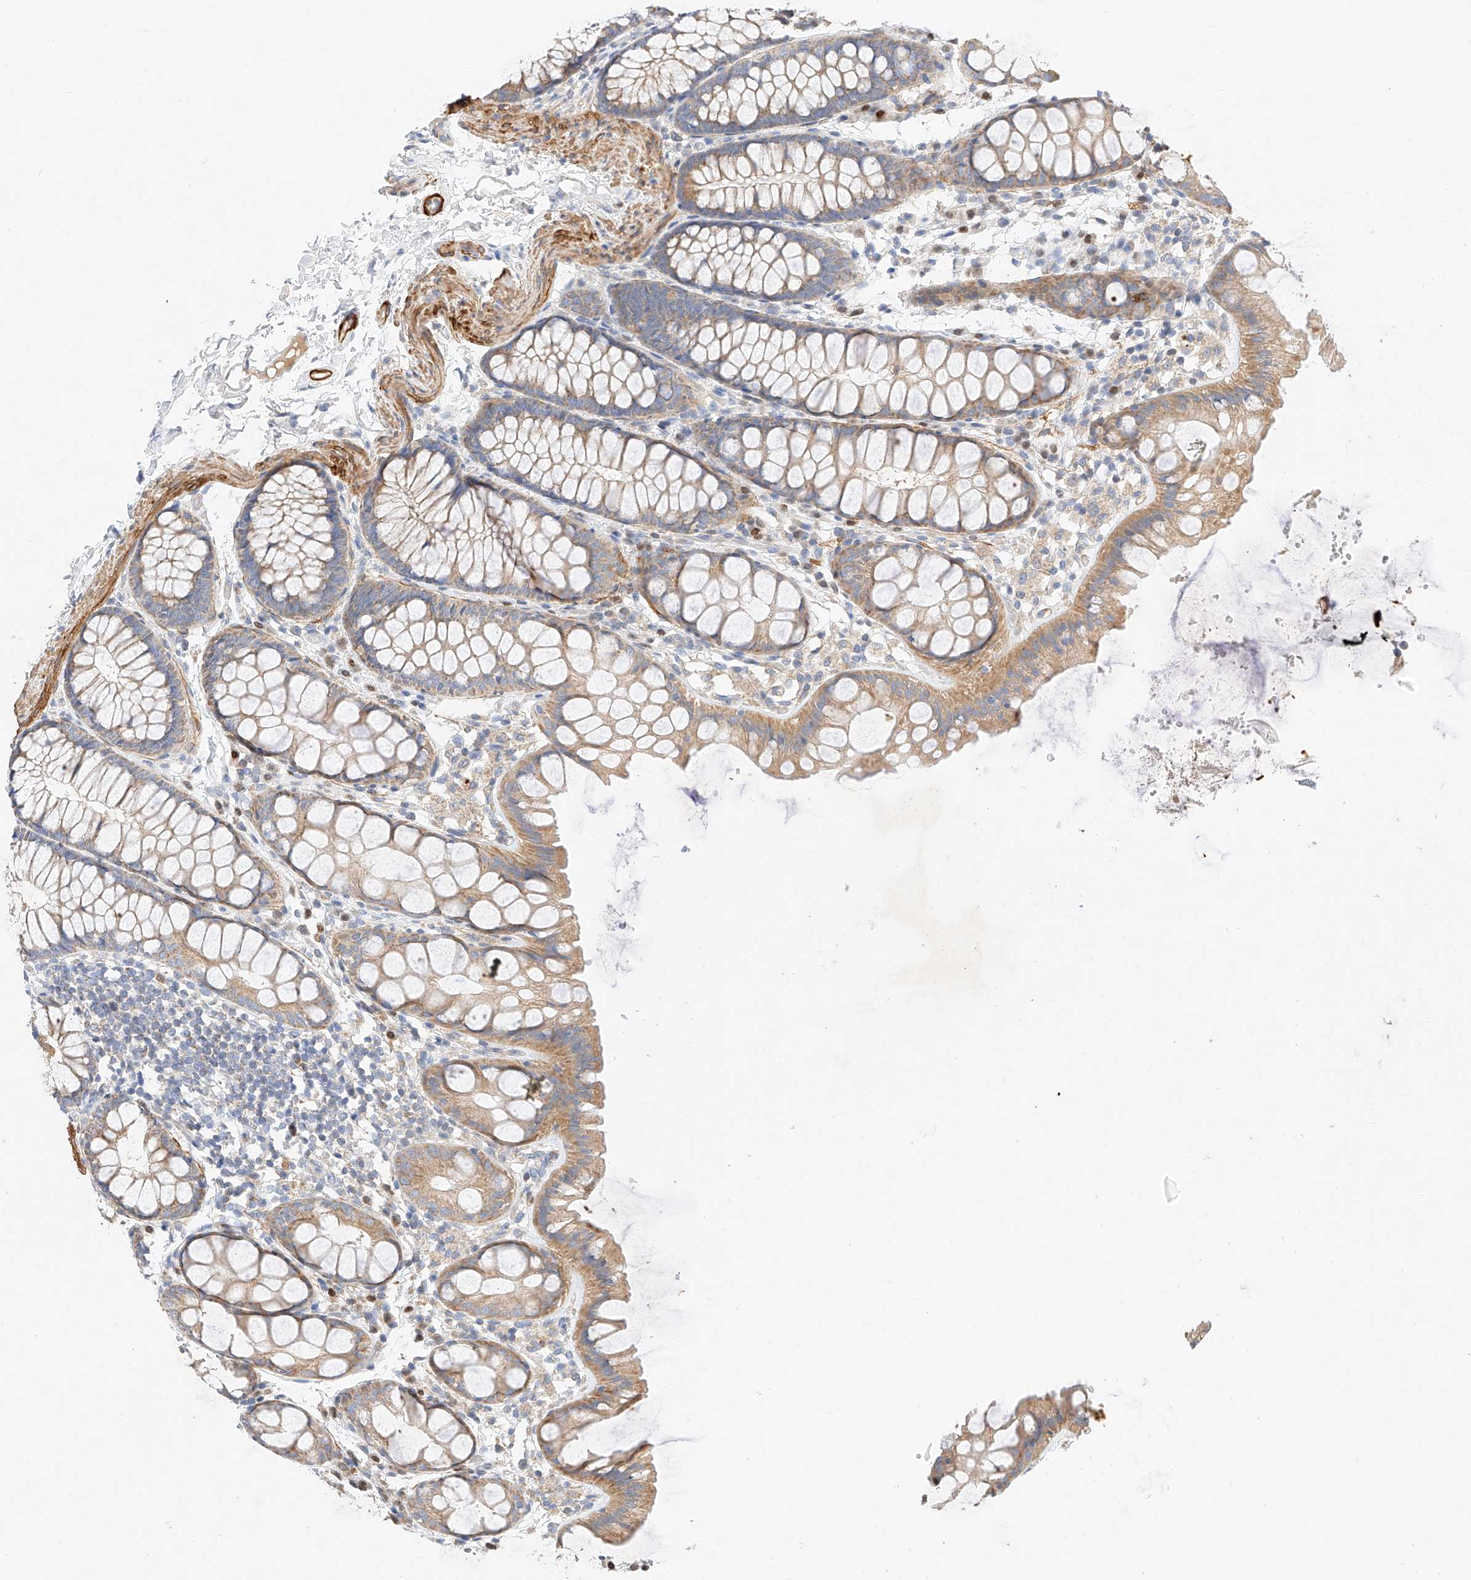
{"staining": {"intensity": "weak", "quantity": ">75%", "location": "cytoplasmic/membranous"}, "tissue": "colon", "cell_type": "Endothelial cells", "image_type": "normal", "snomed": [{"axis": "morphology", "description": "Normal tissue, NOS"}, {"axis": "topography", "description": "Colon"}], "caption": "DAB (3,3'-diaminobenzidine) immunohistochemical staining of normal colon reveals weak cytoplasmic/membranous protein positivity in about >75% of endothelial cells. Using DAB (brown) and hematoxylin (blue) stains, captured at high magnification using brightfield microscopy.", "gene": "C6orf118", "patient": {"sex": "male", "age": 47}}